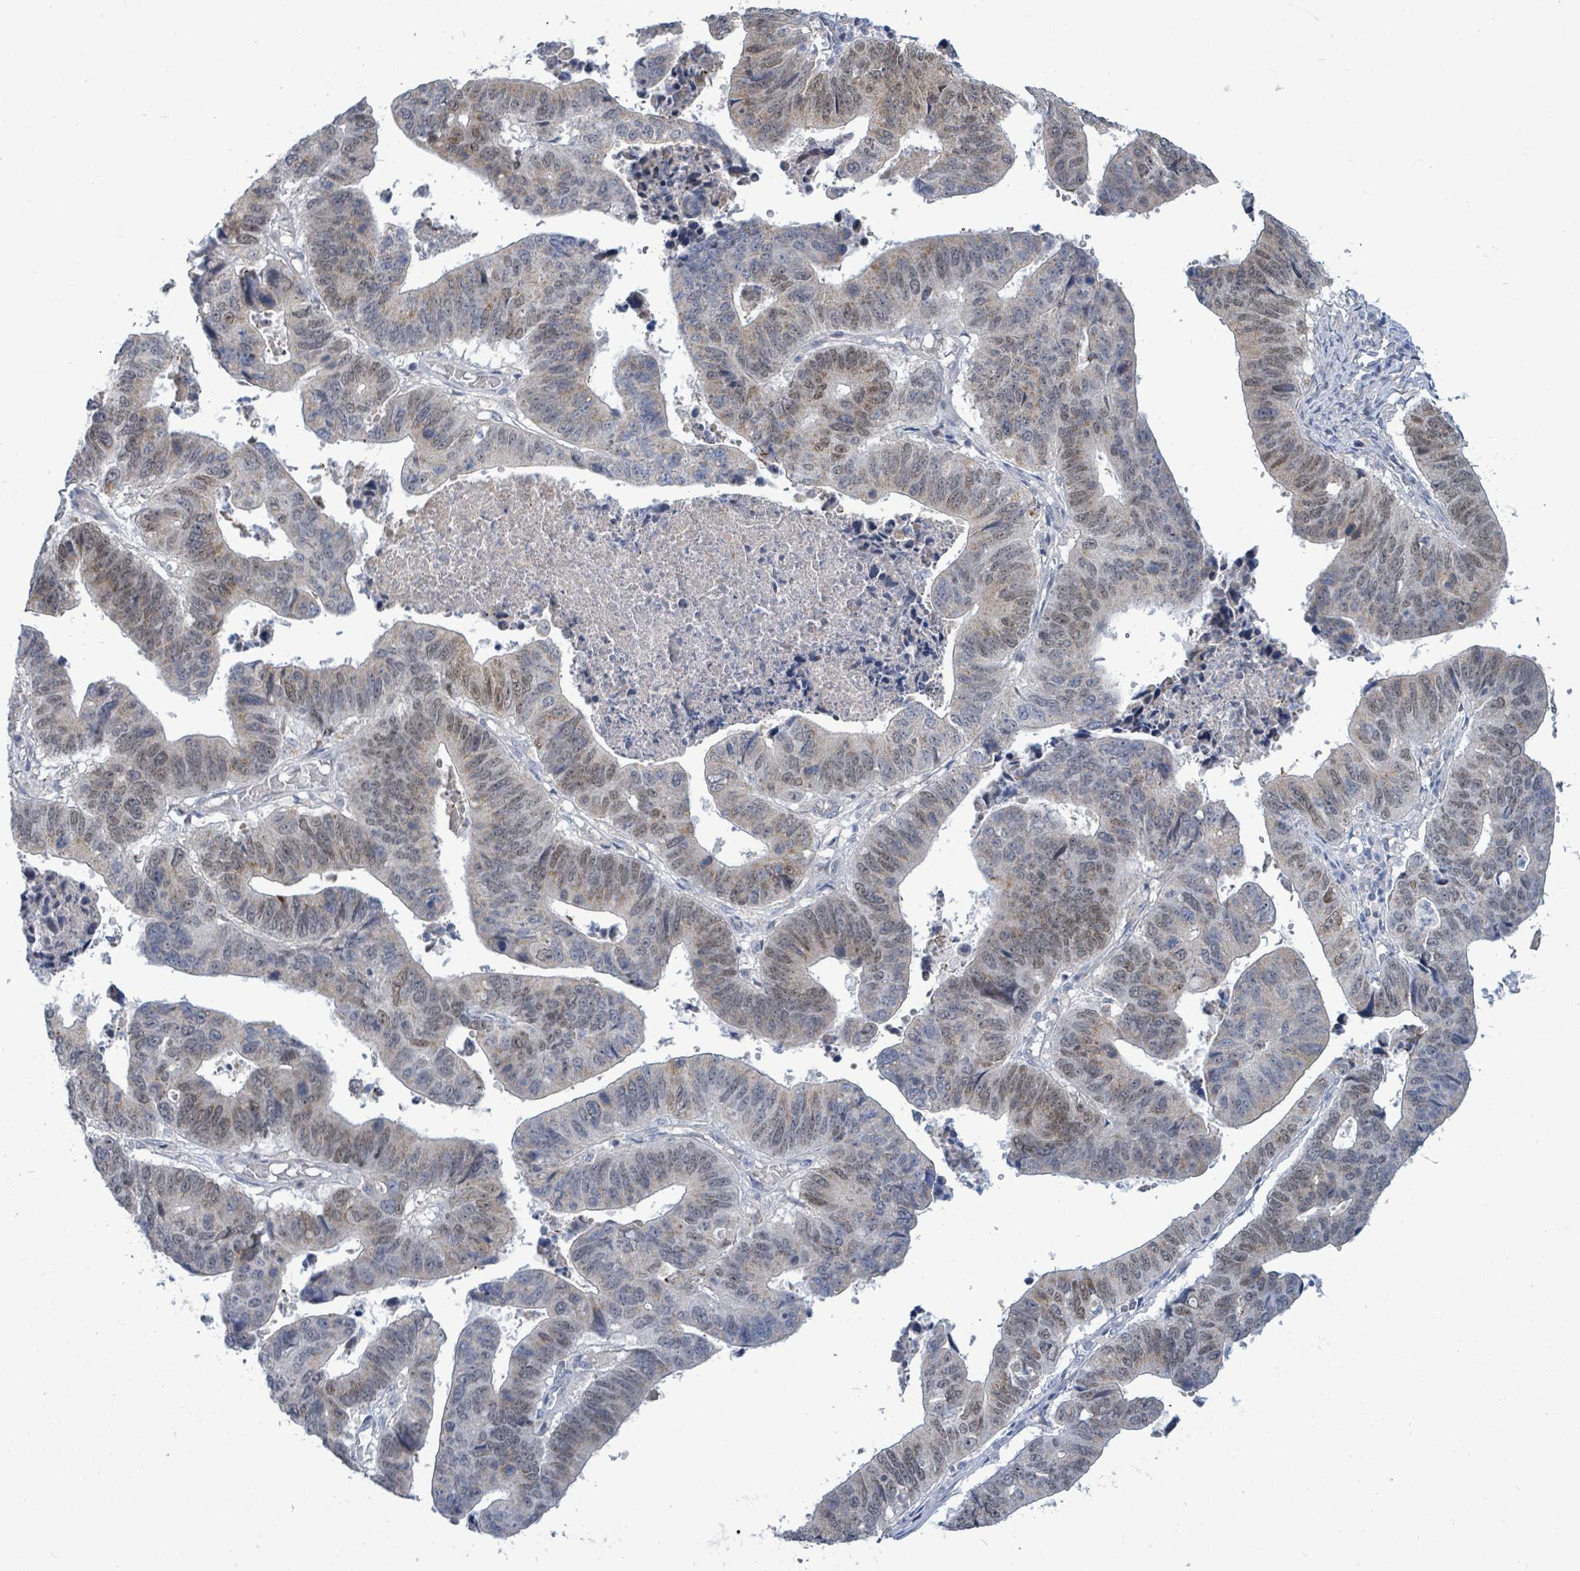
{"staining": {"intensity": "moderate", "quantity": "25%-75%", "location": "nuclear"}, "tissue": "stomach cancer", "cell_type": "Tumor cells", "image_type": "cancer", "snomed": [{"axis": "morphology", "description": "Adenocarcinoma, NOS"}, {"axis": "topography", "description": "Stomach"}], "caption": "Protein staining exhibits moderate nuclear expression in approximately 25%-75% of tumor cells in stomach cancer.", "gene": "ZFPM1", "patient": {"sex": "male", "age": 59}}